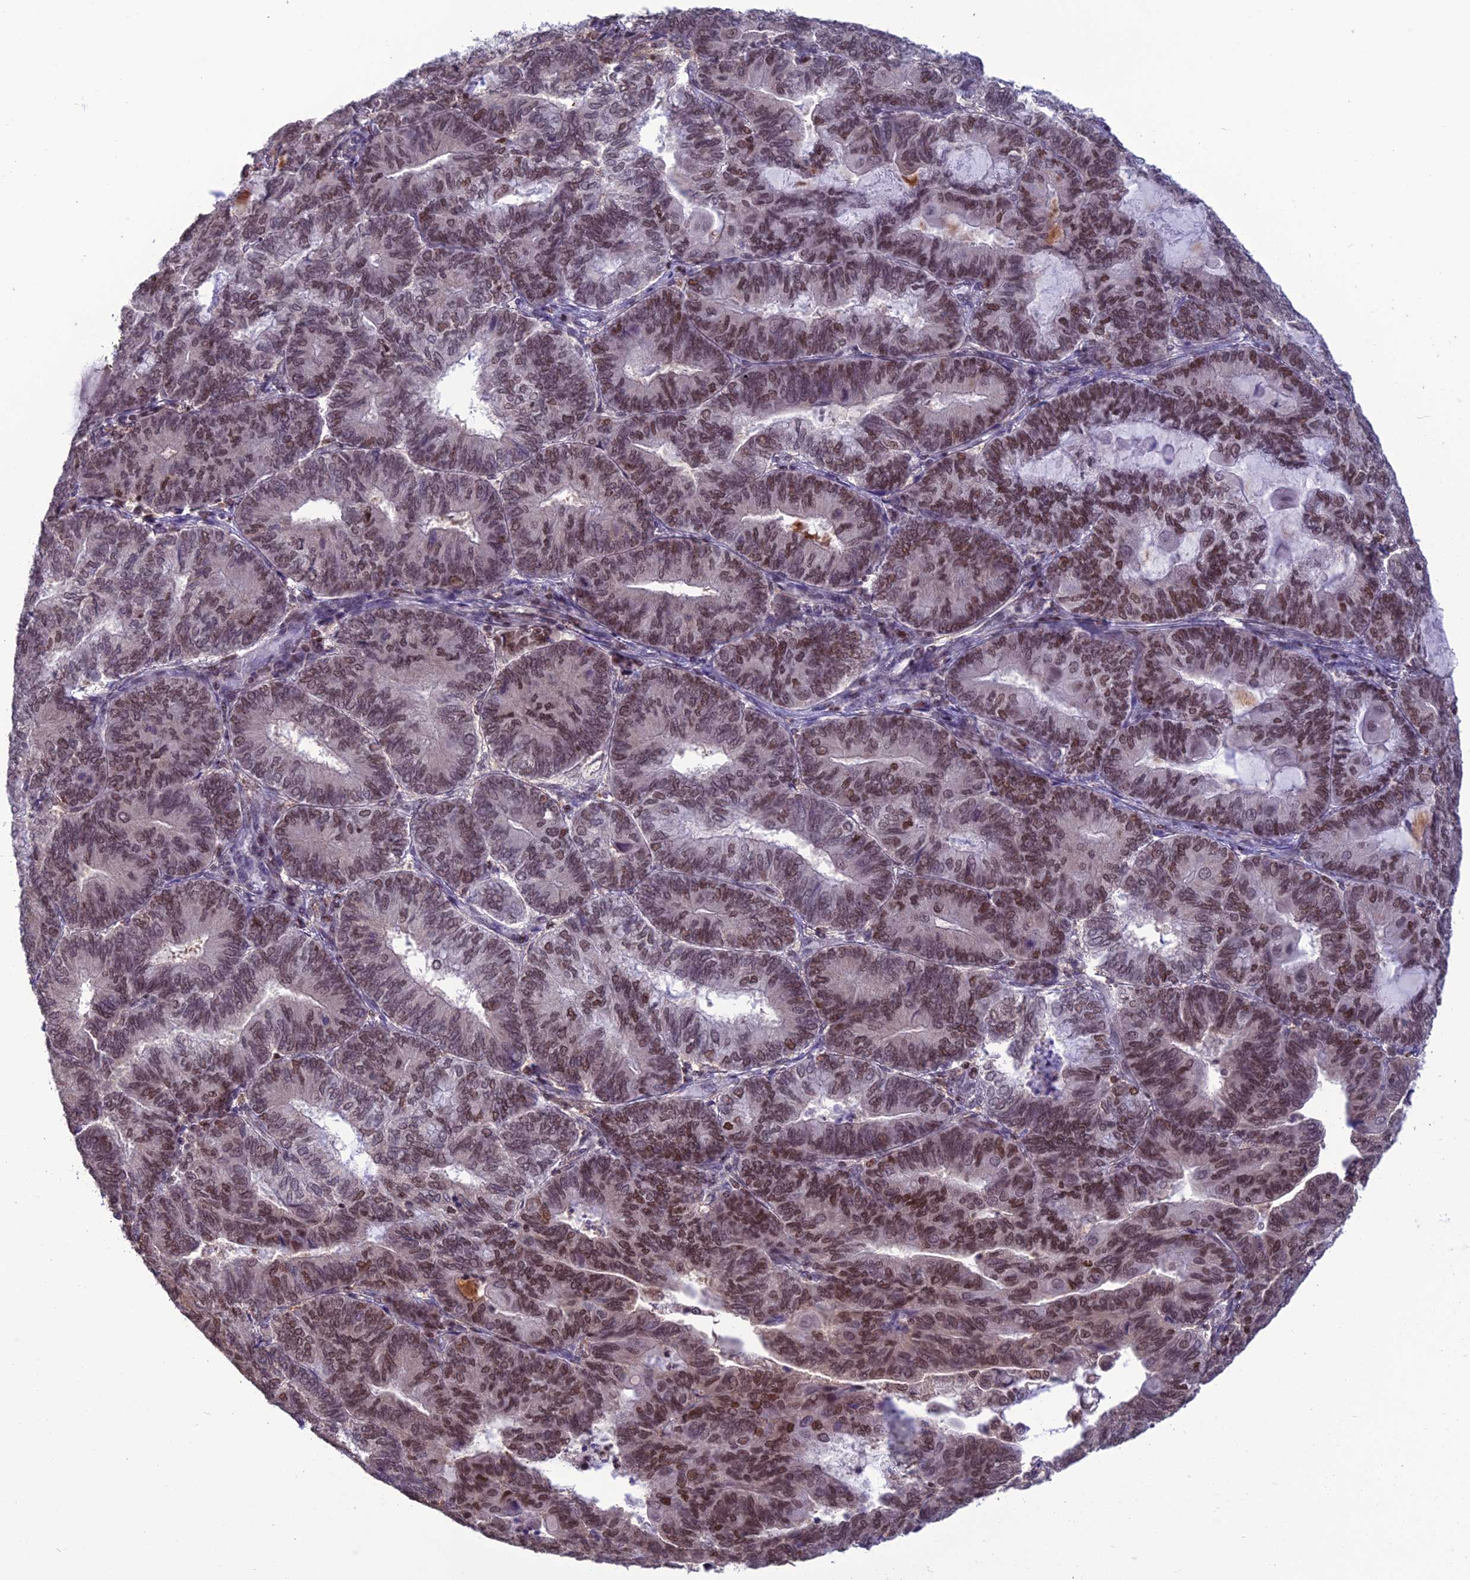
{"staining": {"intensity": "moderate", "quantity": ">75%", "location": "nuclear"}, "tissue": "endometrial cancer", "cell_type": "Tumor cells", "image_type": "cancer", "snomed": [{"axis": "morphology", "description": "Adenocarcinoma, NOS"}, {"axis": "topography", "description": "Endometrium"}], "caption": "This image displays immunohistochemistry (IHC) staining of human endometrial adenocarcinoma, with medium moderate nuclear expression in about >75% of tumor cells.", "gene": "MIS12", "patient": {"sex": "female", "age": 81}}